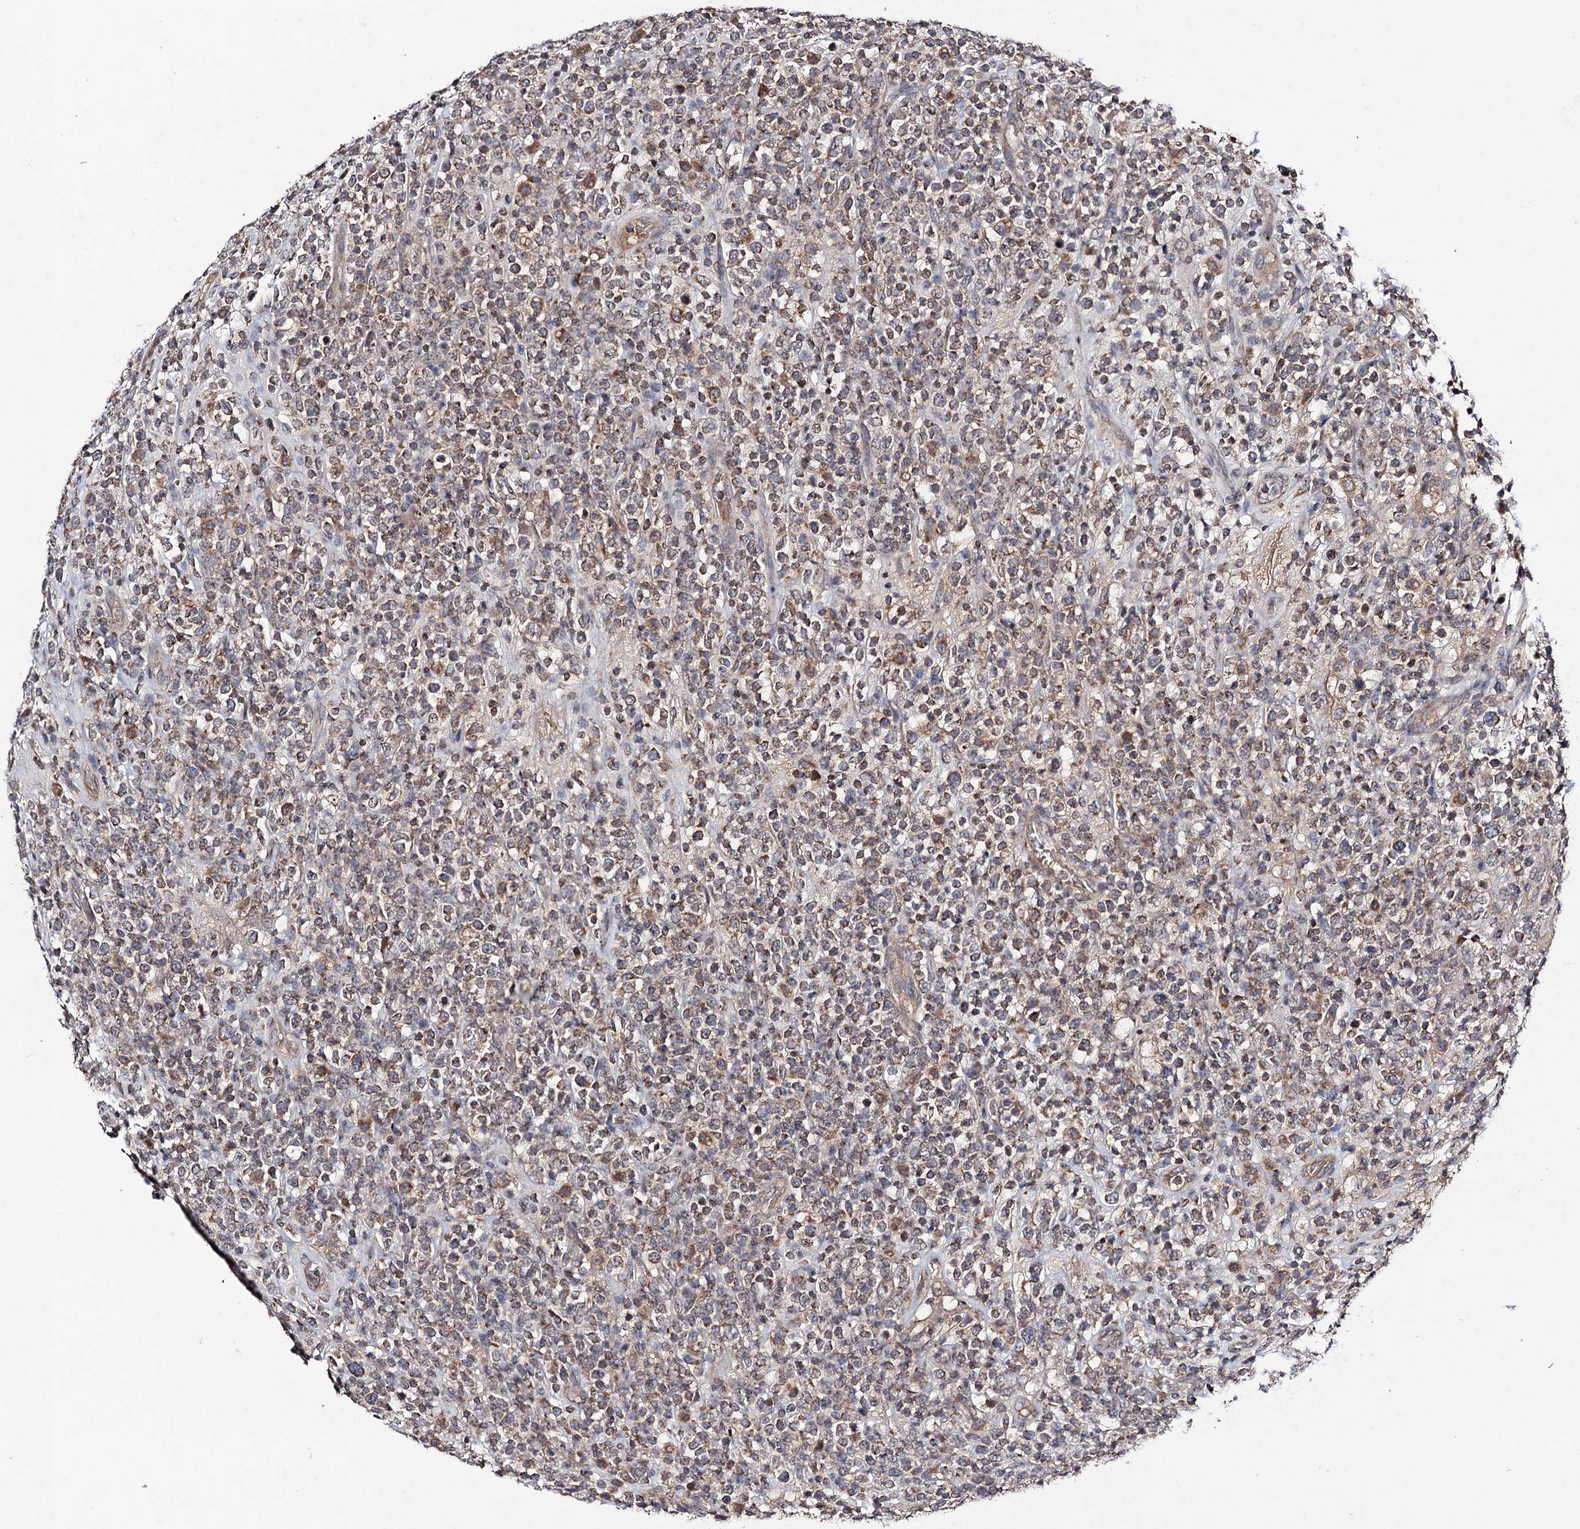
{"staining": {"intensity": "moderate", "quantity": "25%-75%", "location": "cytoplasmic/membranous"}, "tissue": "lymphoma", "cell_type": "Tumor cells", "image_type": "cancer", "snomed": [{"axis": "morphology", "description": "Malignant lymphoma, non-Hodgkin's type, High grade"}, {"axis": "topography", "description": "Colon"}], "caption": "Protein staining of high-grade malignant lymphoma, non-Hodgkin's type tissue shows moderate cytoplasmic/membranous expression in about 25%-75% of tumor cells.", "gene": "VPS37D", "patient": {"sex": "female", "age": 53}}